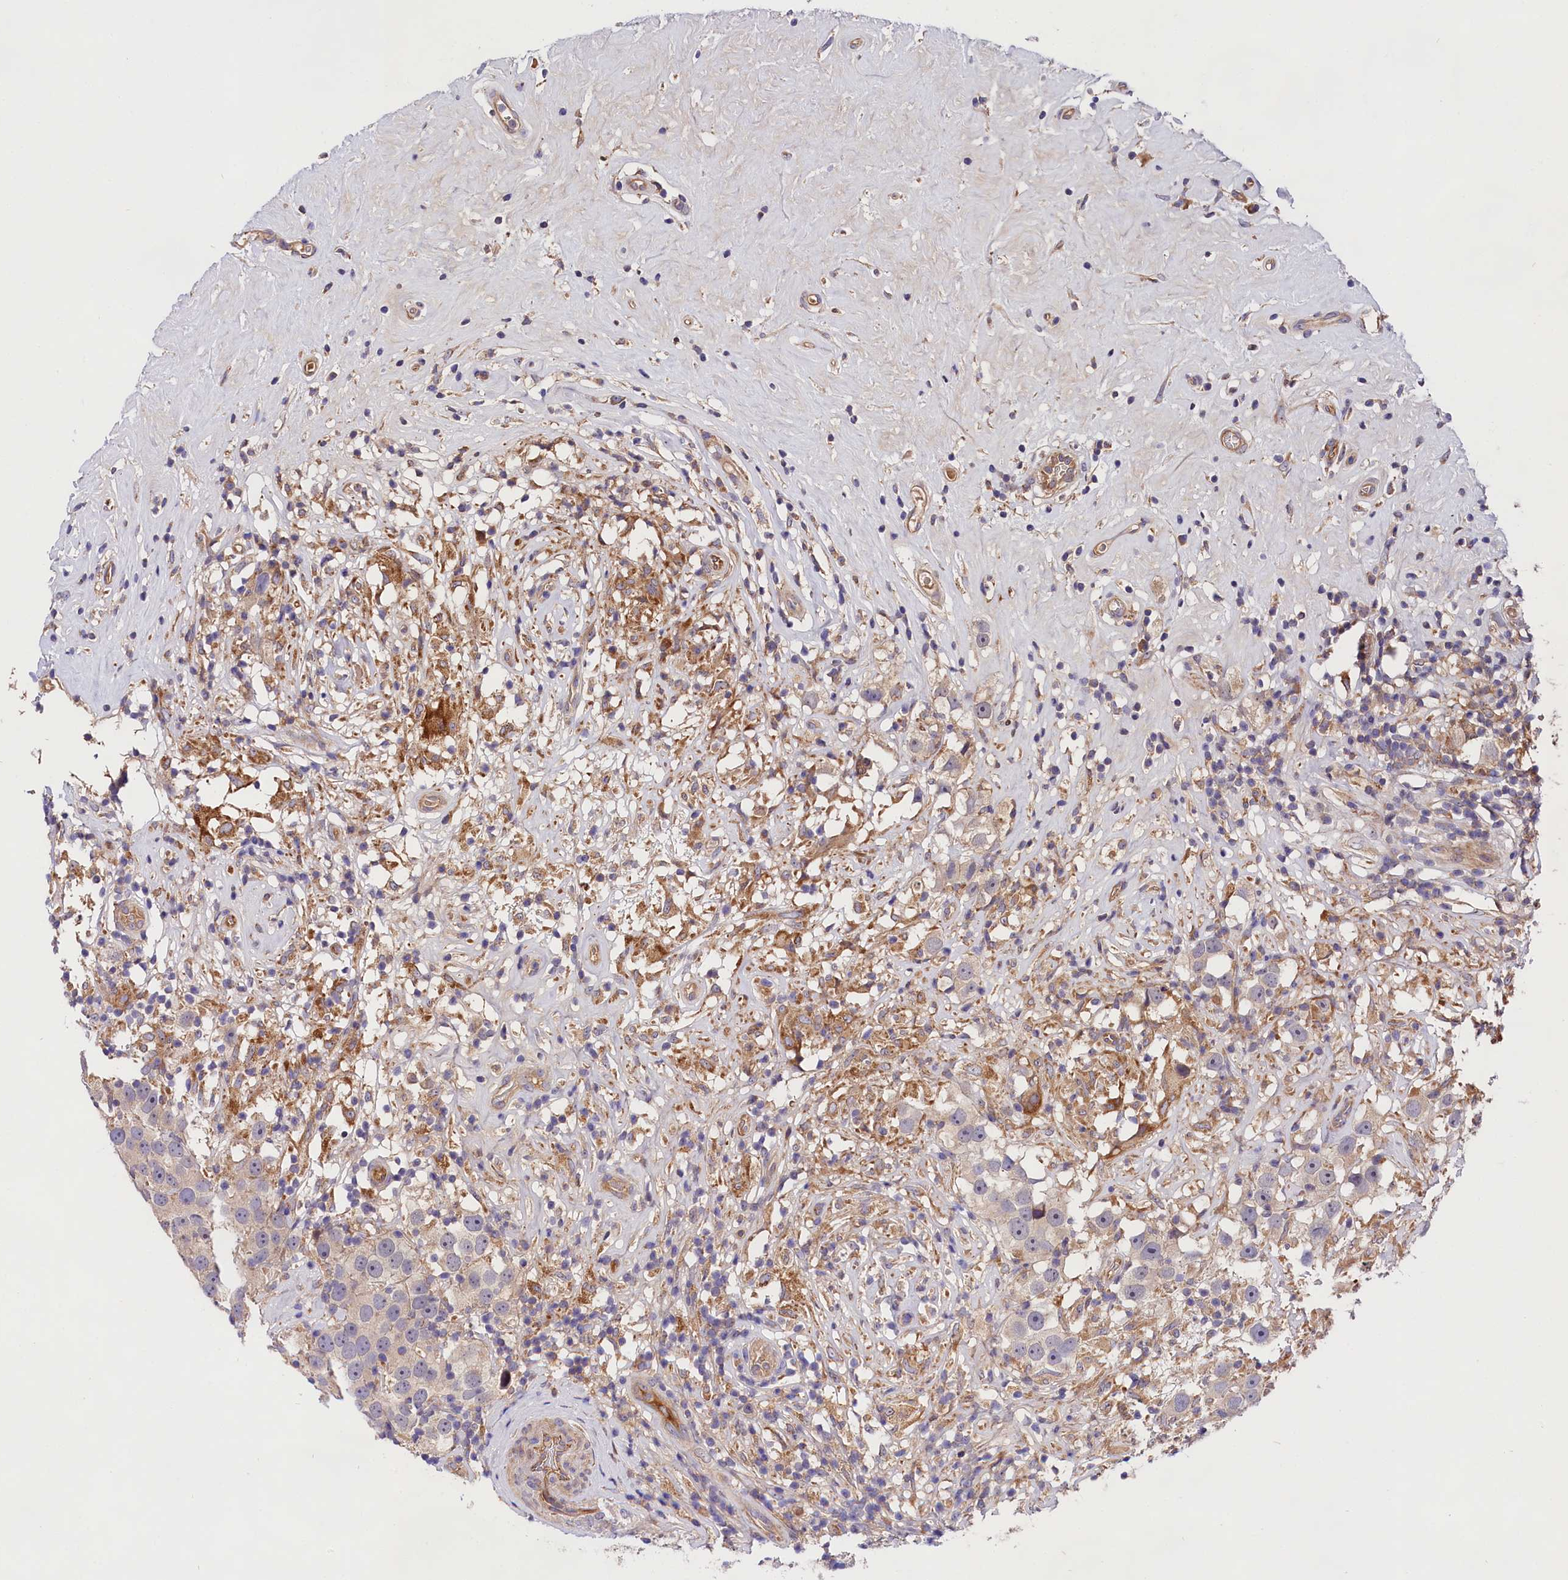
{"staining": {"intensity": "negative", "quantity": "none", "location": "none"}, "tissue": "testis cancer", "cell_type": "Tumor cells", "image_type": "cancer", "snomed": [{"axis": "morphology", "description": "Seminoma, NOS"}, {"axis": "topography", "description": "Testis"}], "caption": "Immunohistochemical staining of testis cancer demonstrates no significant staining in tumor cells. The staining was performed using DAB to visualize the protein expression in brown, while the nuclei were stained in blue with hematoxylin (Magnification: 20x).", "gene": "SPG11", "patient": {"sex": "male", "age": 49}}